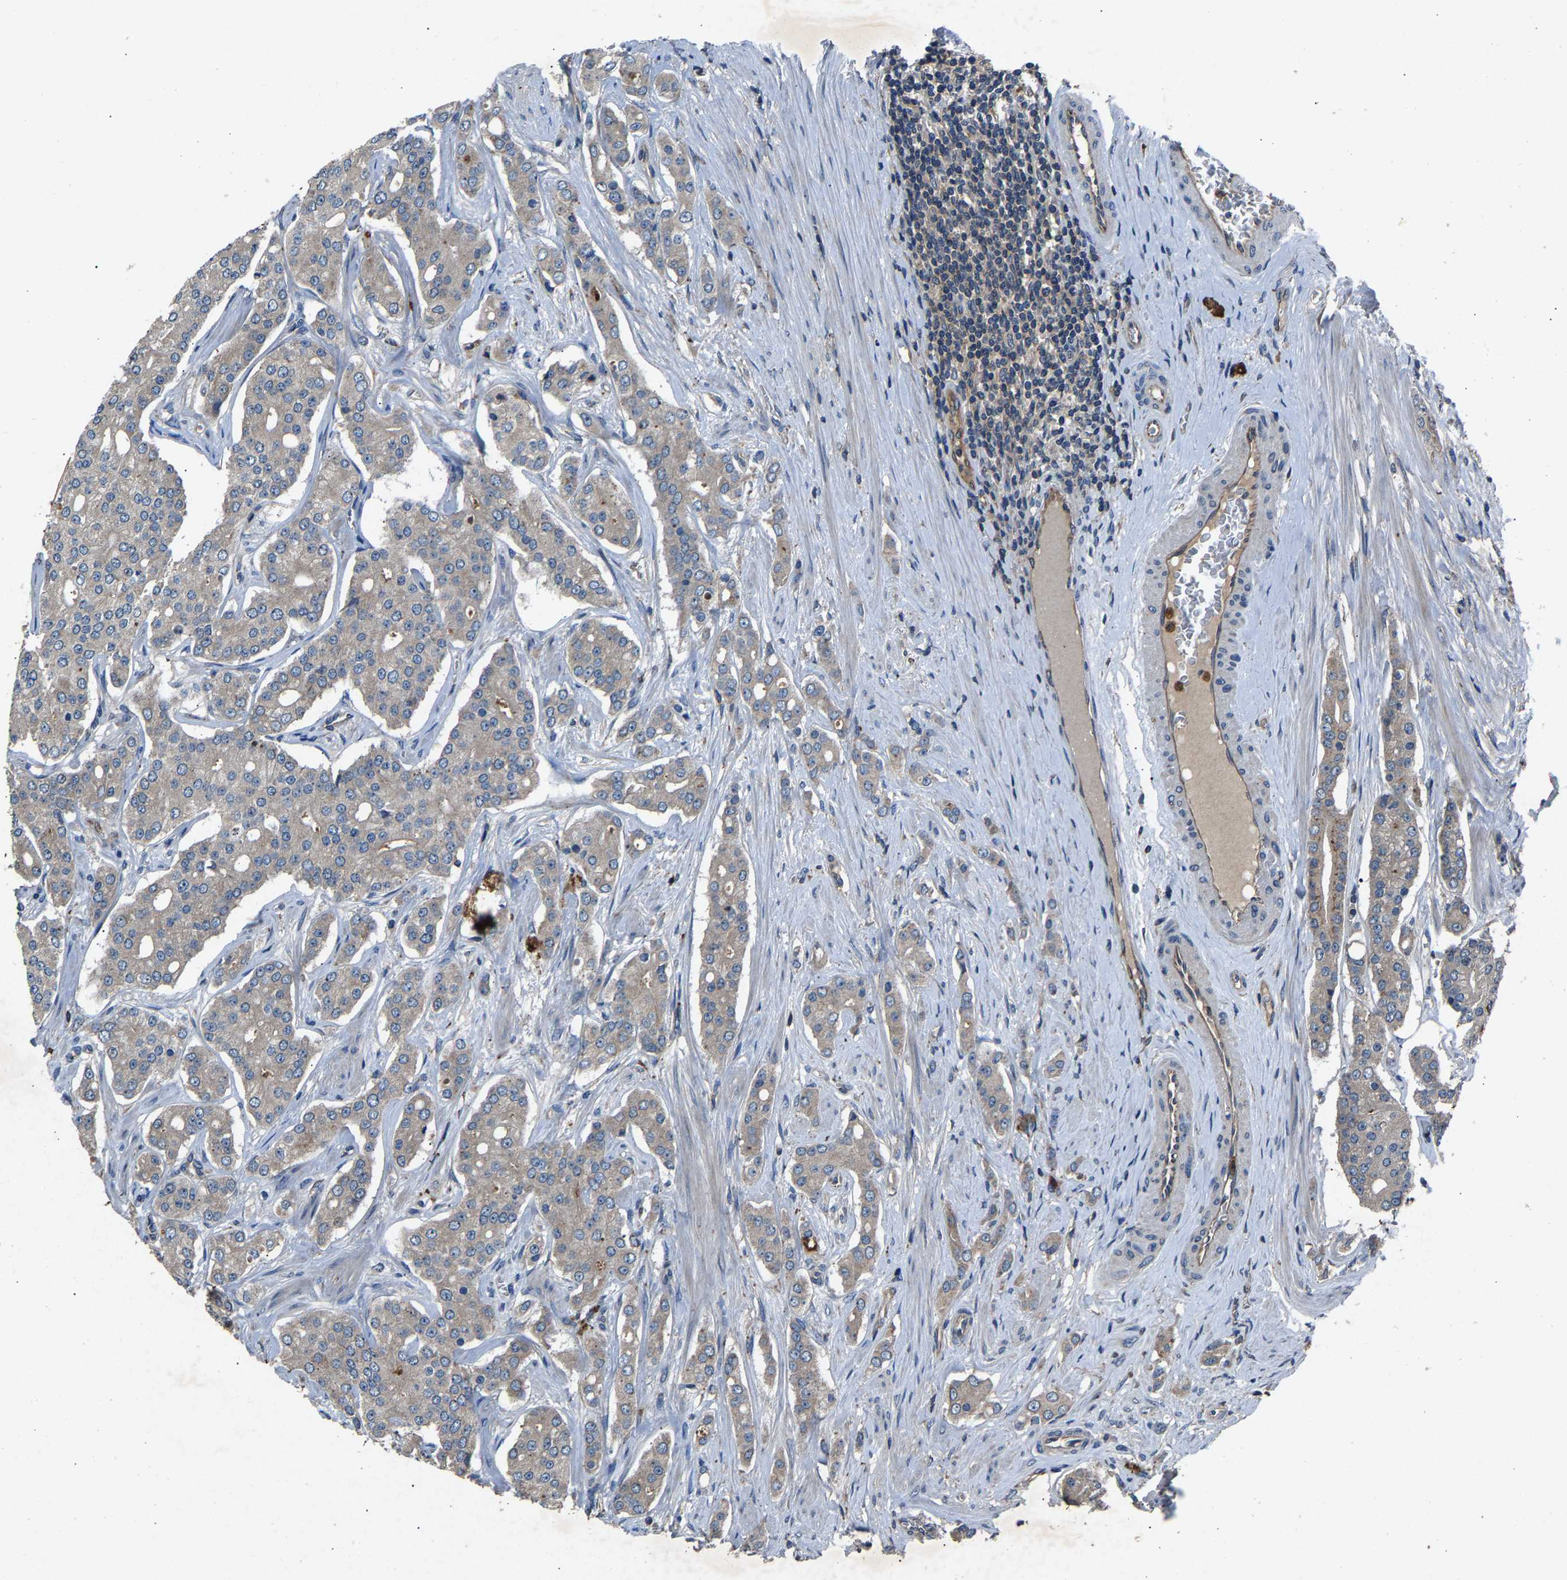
{"staining": {"intensity": "negative", "quantity": "none", "location": "none"}, "tissue": "prostate cancer", "cell_type": "Tumor cells", "image_type": "cancer", "snomed": [{"axis": "morphology", "description": "Adenocarcinoma, High grade"}, {"axis": "topography", "description": "Prostate"}], "caption": "Prostate cancer was stained to show a protein in brown. There is no significant positivity in tumor cells. (DAB (3,3'-diaminobenzidine) IHC, high magnification).", "gene": "PPID", "patient": {"sex": "male", "age": 71}}